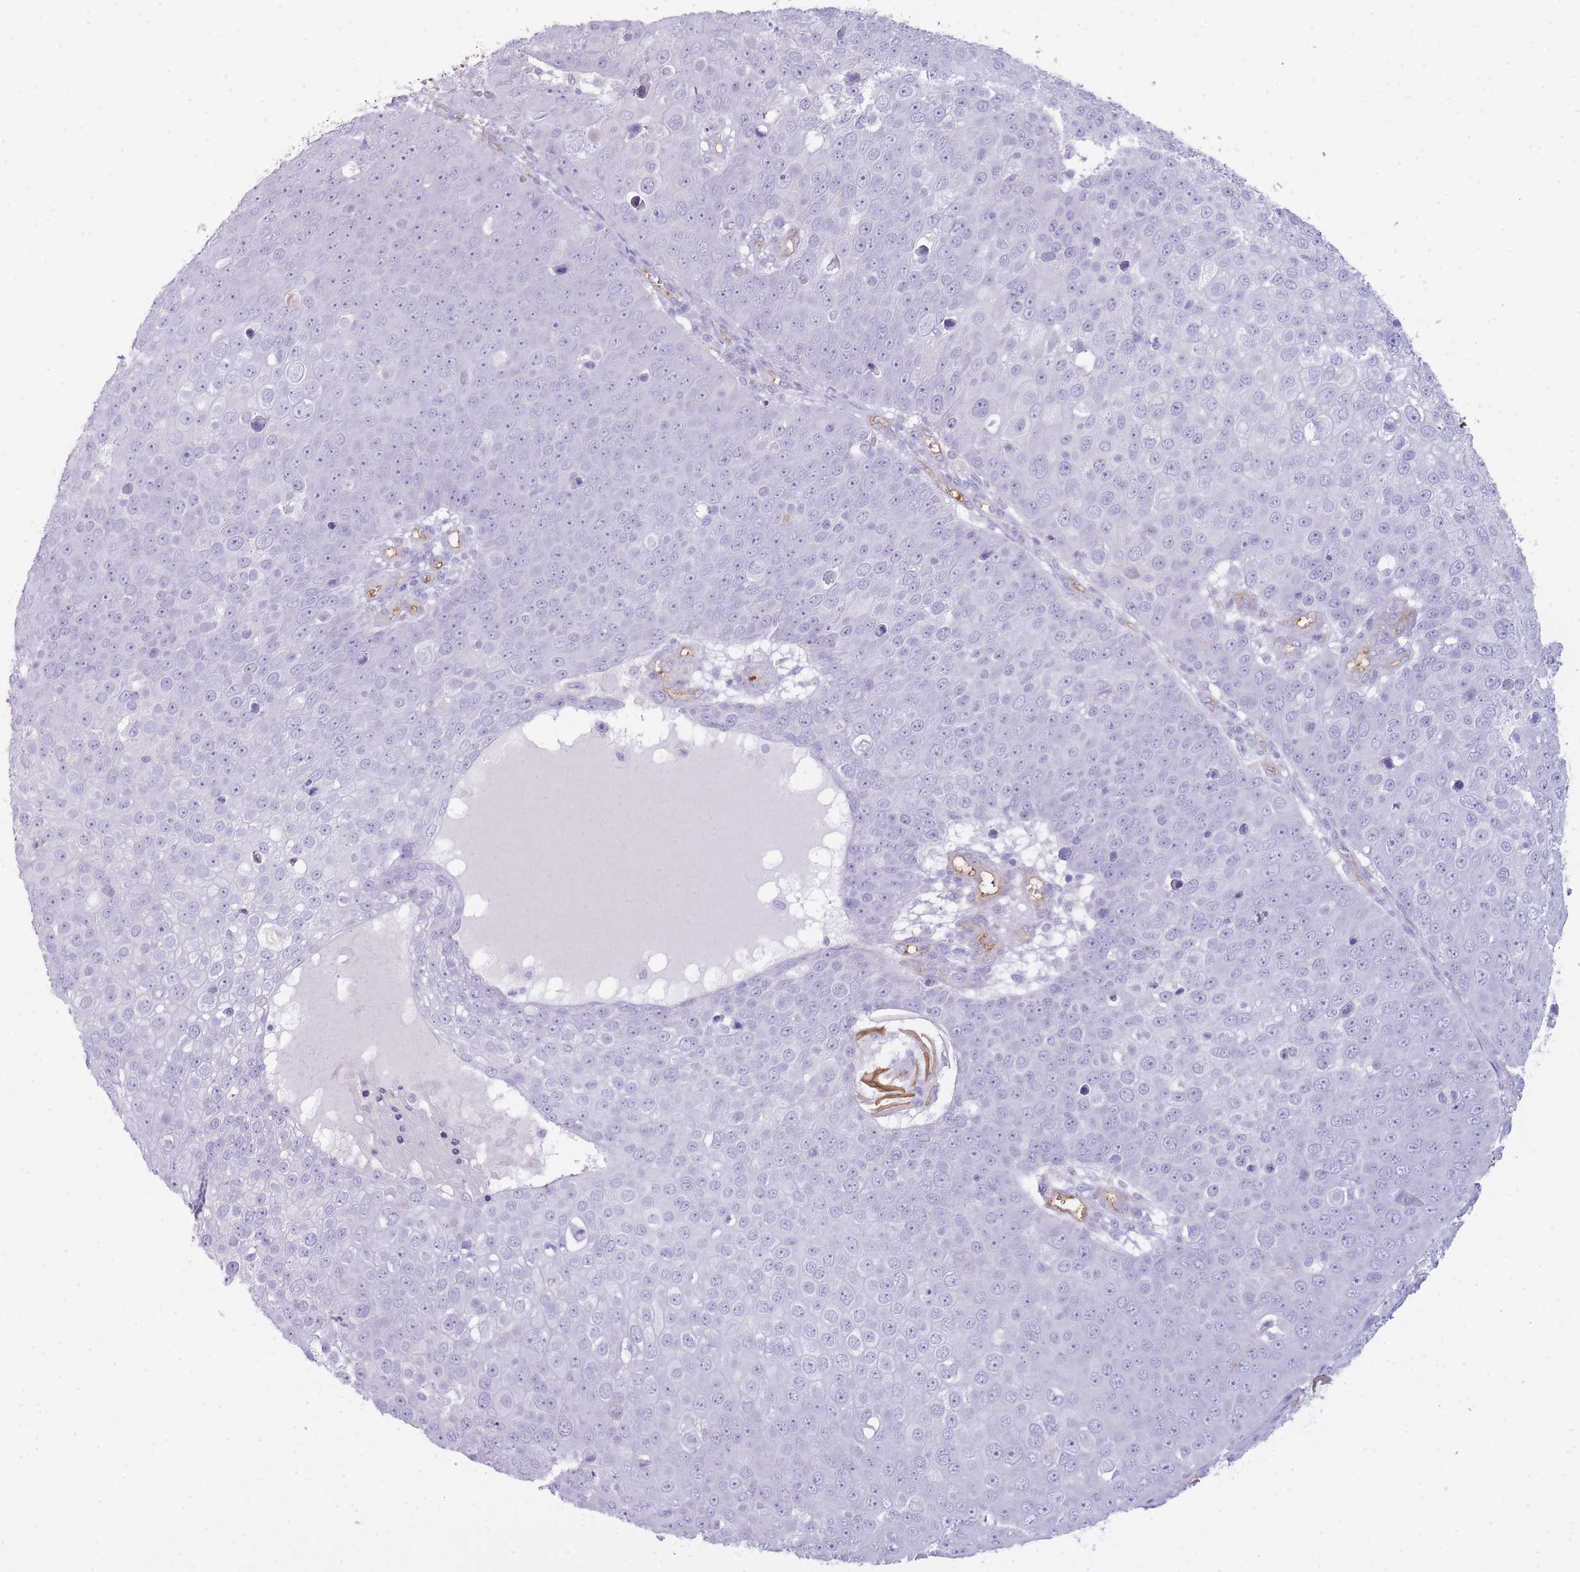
{"staining": {"intensity": "negative", "quantity": "none", "location": "none"}, "tissue": "skin cancer", "cell_type": "Tumor cells", "image_type": "cancer", "snomed": [{"axis": "morphology", "description": "Squamous cell carcinoma, NOS"}, {"axis": "topography", "description": "Skin"}], "caption": "This is a micrograph of IHC staining of skin squamous cell carcinoma, which shows no staining in tumor cells. (DAB (3,3'-diaminobenzidine) IHC with hematoxylin counter stain).", "gene": "UTP14A", "patient": {"sex": "male", "age": 71}}